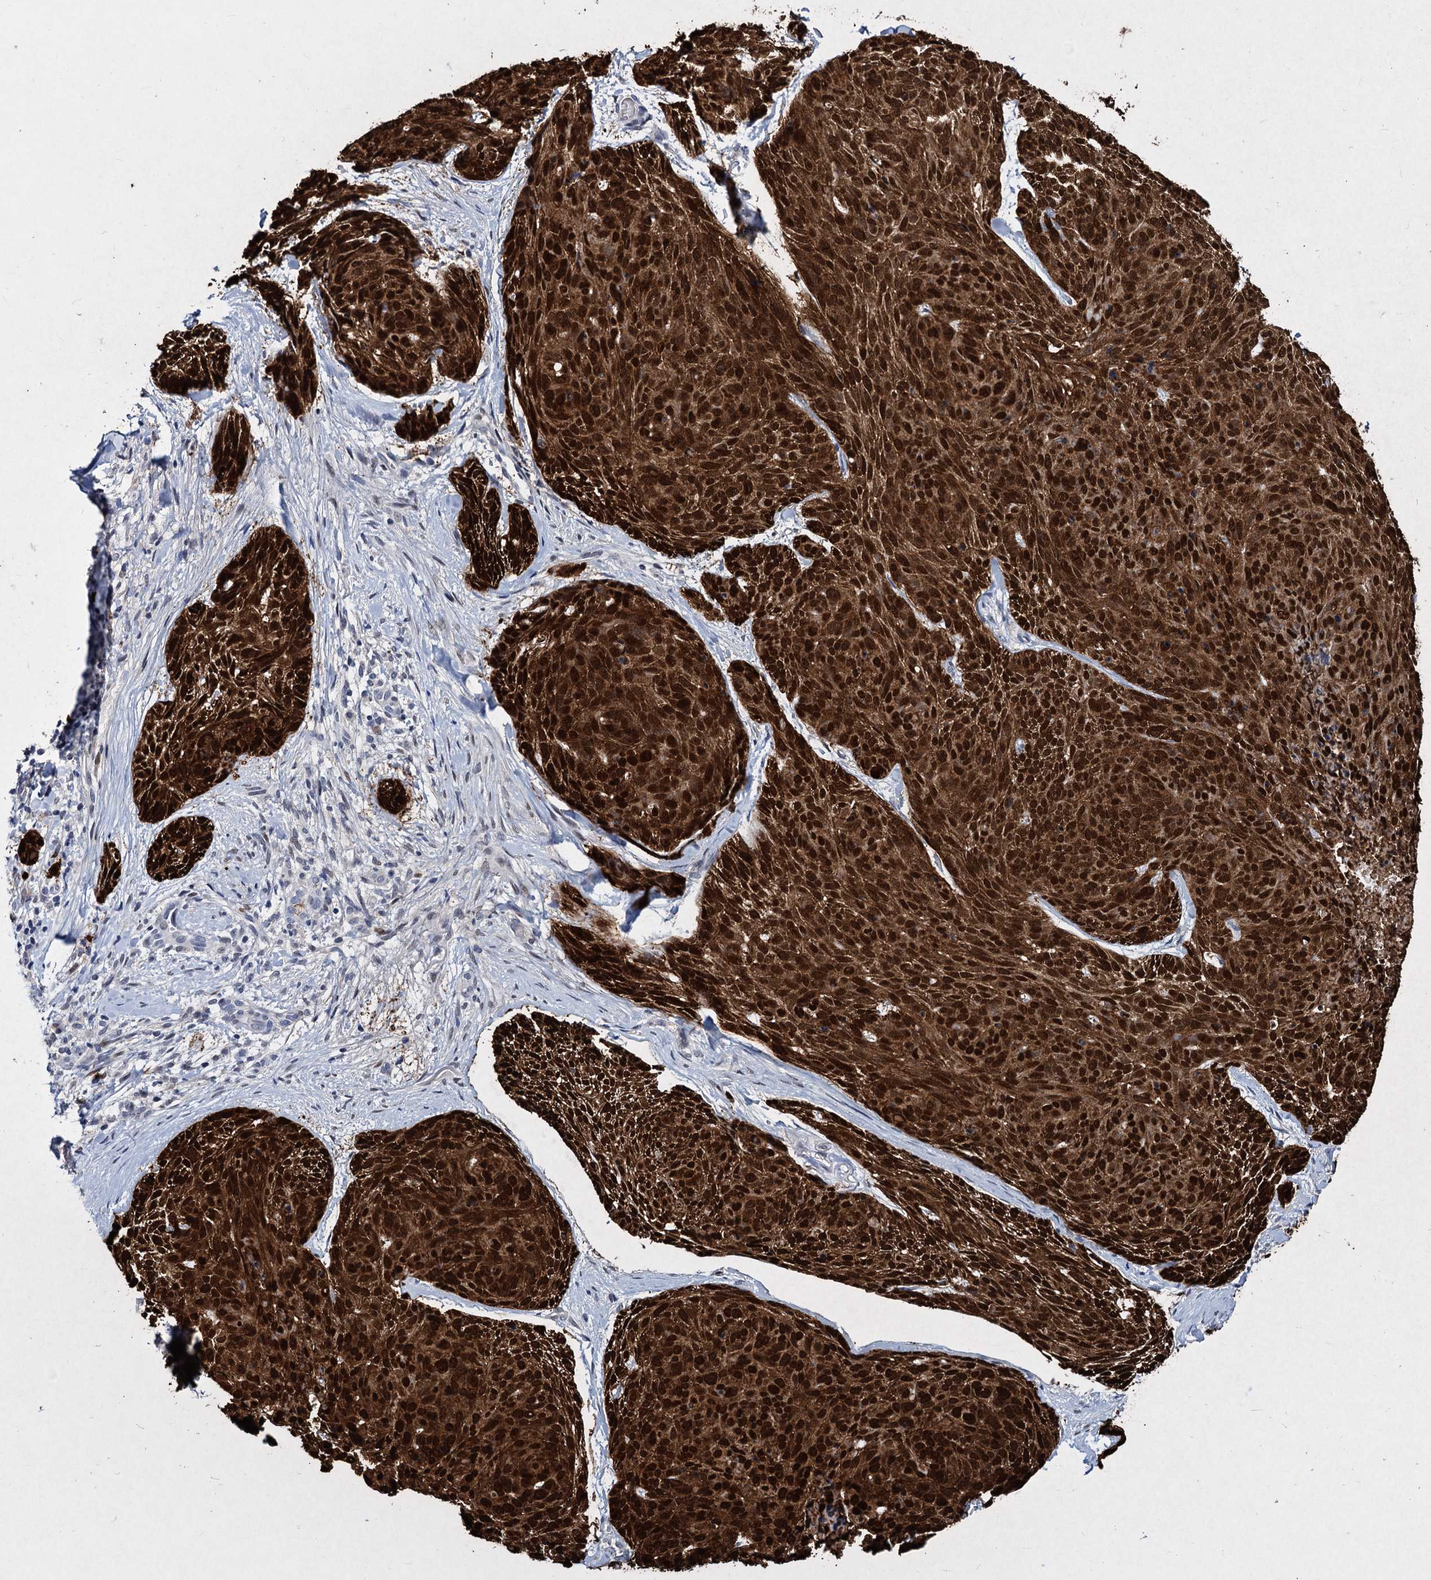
{"staining": {"intensity": "strong", "quantity": ">75%", "location": "cytoplasmic/membranous,nuclear"}, "tissue": "skin cancer", "cell_type": "Tumor cells", "image_type": "cancer", "snomed": [{"axis": "morphology", "description": "Normal tissue, NOS"}, {"axis": "morphology", "description": "Basal cell carcinoma"}, {"axis": "topography", "description": "Skin"}], "caption": "Protein expression analysis of basal cell carcinoma (skin) reveals strong cytoplasmic/membranous and nuclear expression in approximately >75% of tumor cells. (Brightfield microscopy of DAB IHC at high magnification).", "gene": "MAGEA4", "patient": {"sex": "male", "age": 66}}